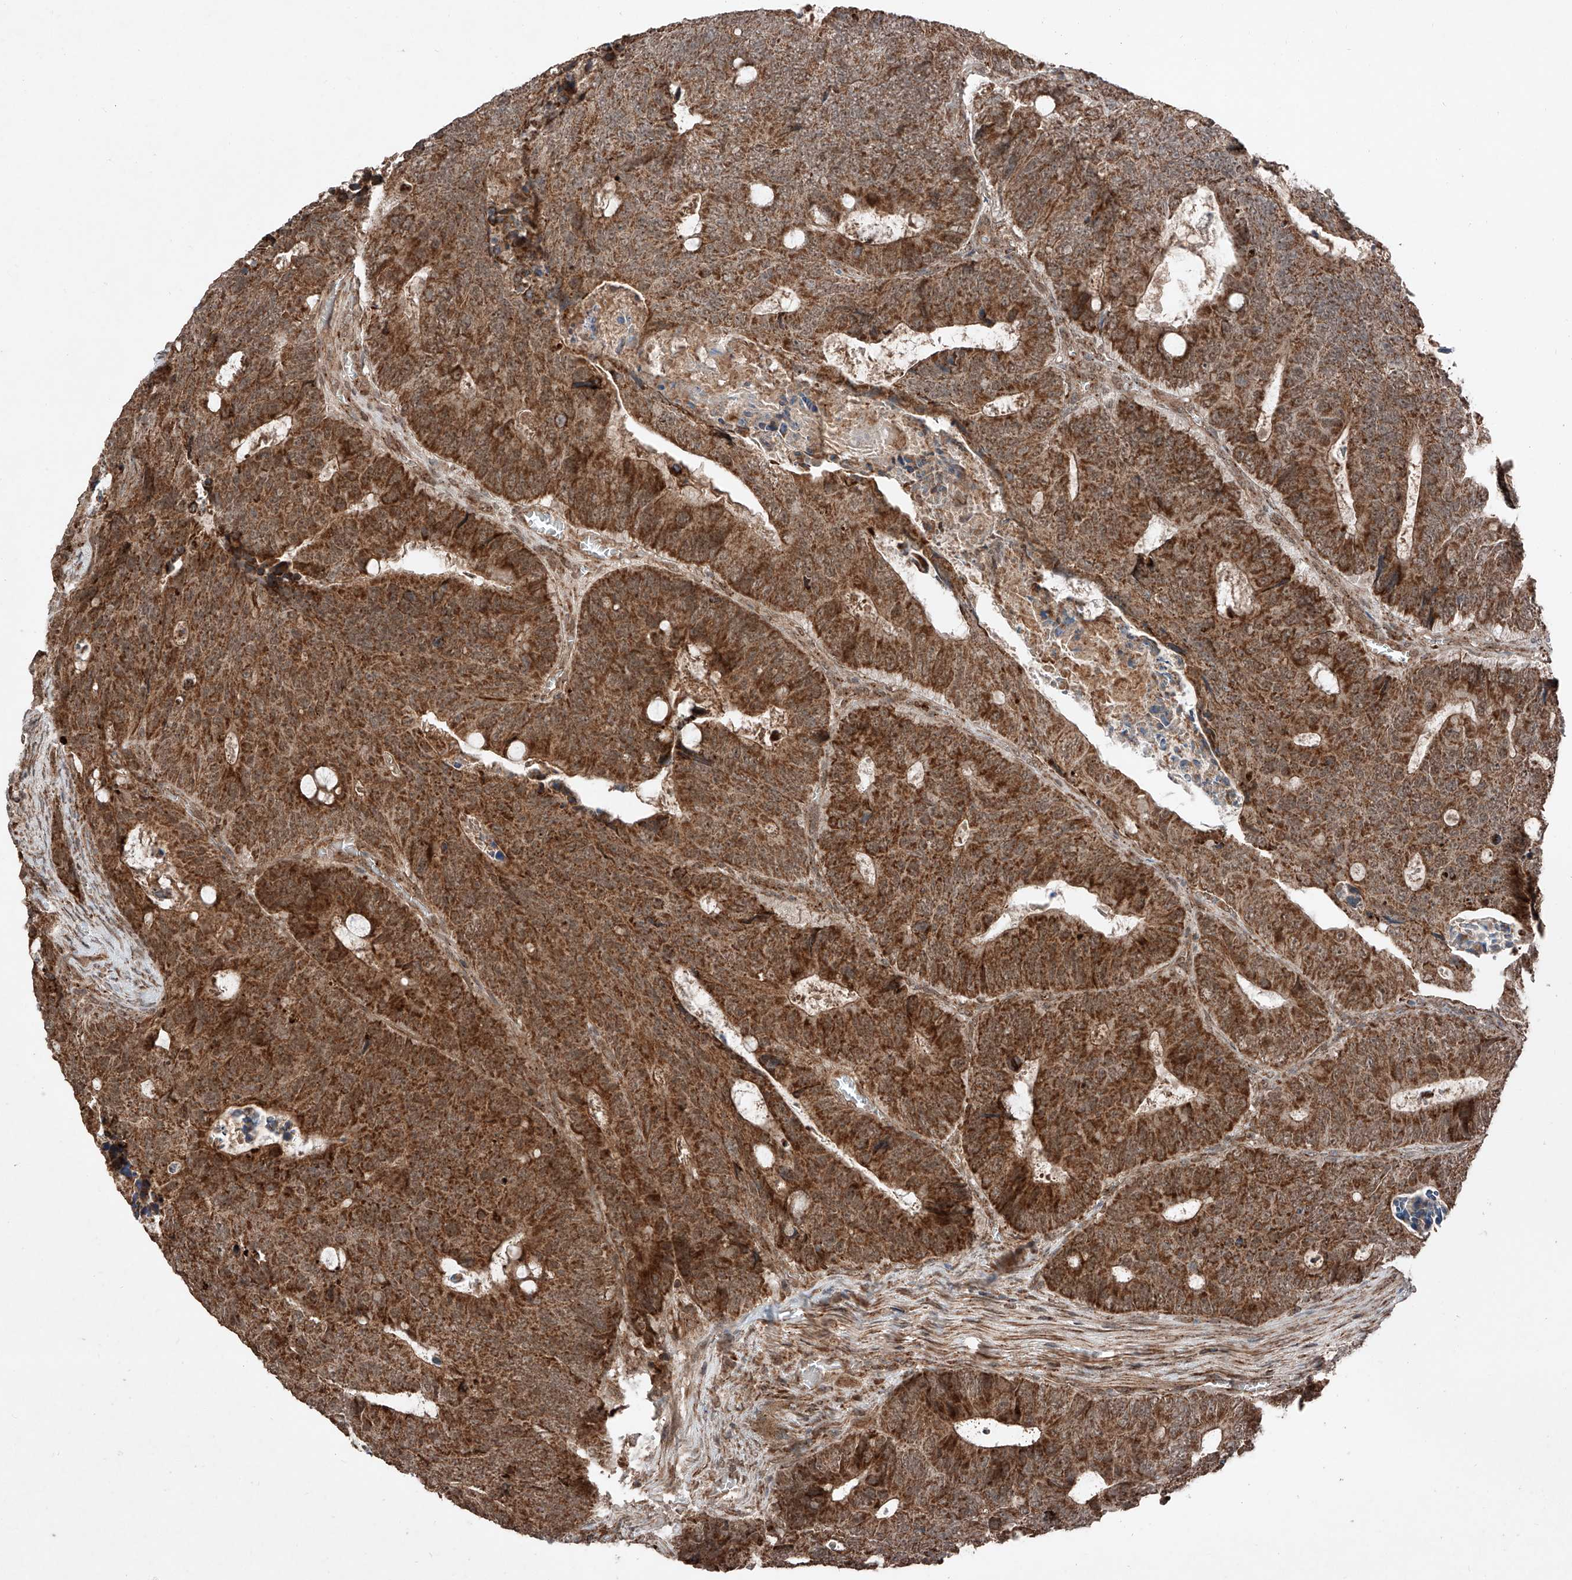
{"staining": {"intensity": "strong", "quantity": ">75%", "location": "cytoplasmic/membranous"}, "tissue": "colorectal cancer", "cell_type": "Tumor cells", "image_type": "cancer", "snomed": [{"axis": "morphology", "description": "Adenocarcinoma, NOS"}, {"axis": "topography", "description": "Colon"}], "caption": "IHC image of adenocarcinoma (colorectal) stained for a protein (brown), which displays high levels of strong cytoplasmic/membranous positivity in about >75% of tumor cells.", "gene": "ZSCAN29", "patient": {"sex": "male", "age": 87}}